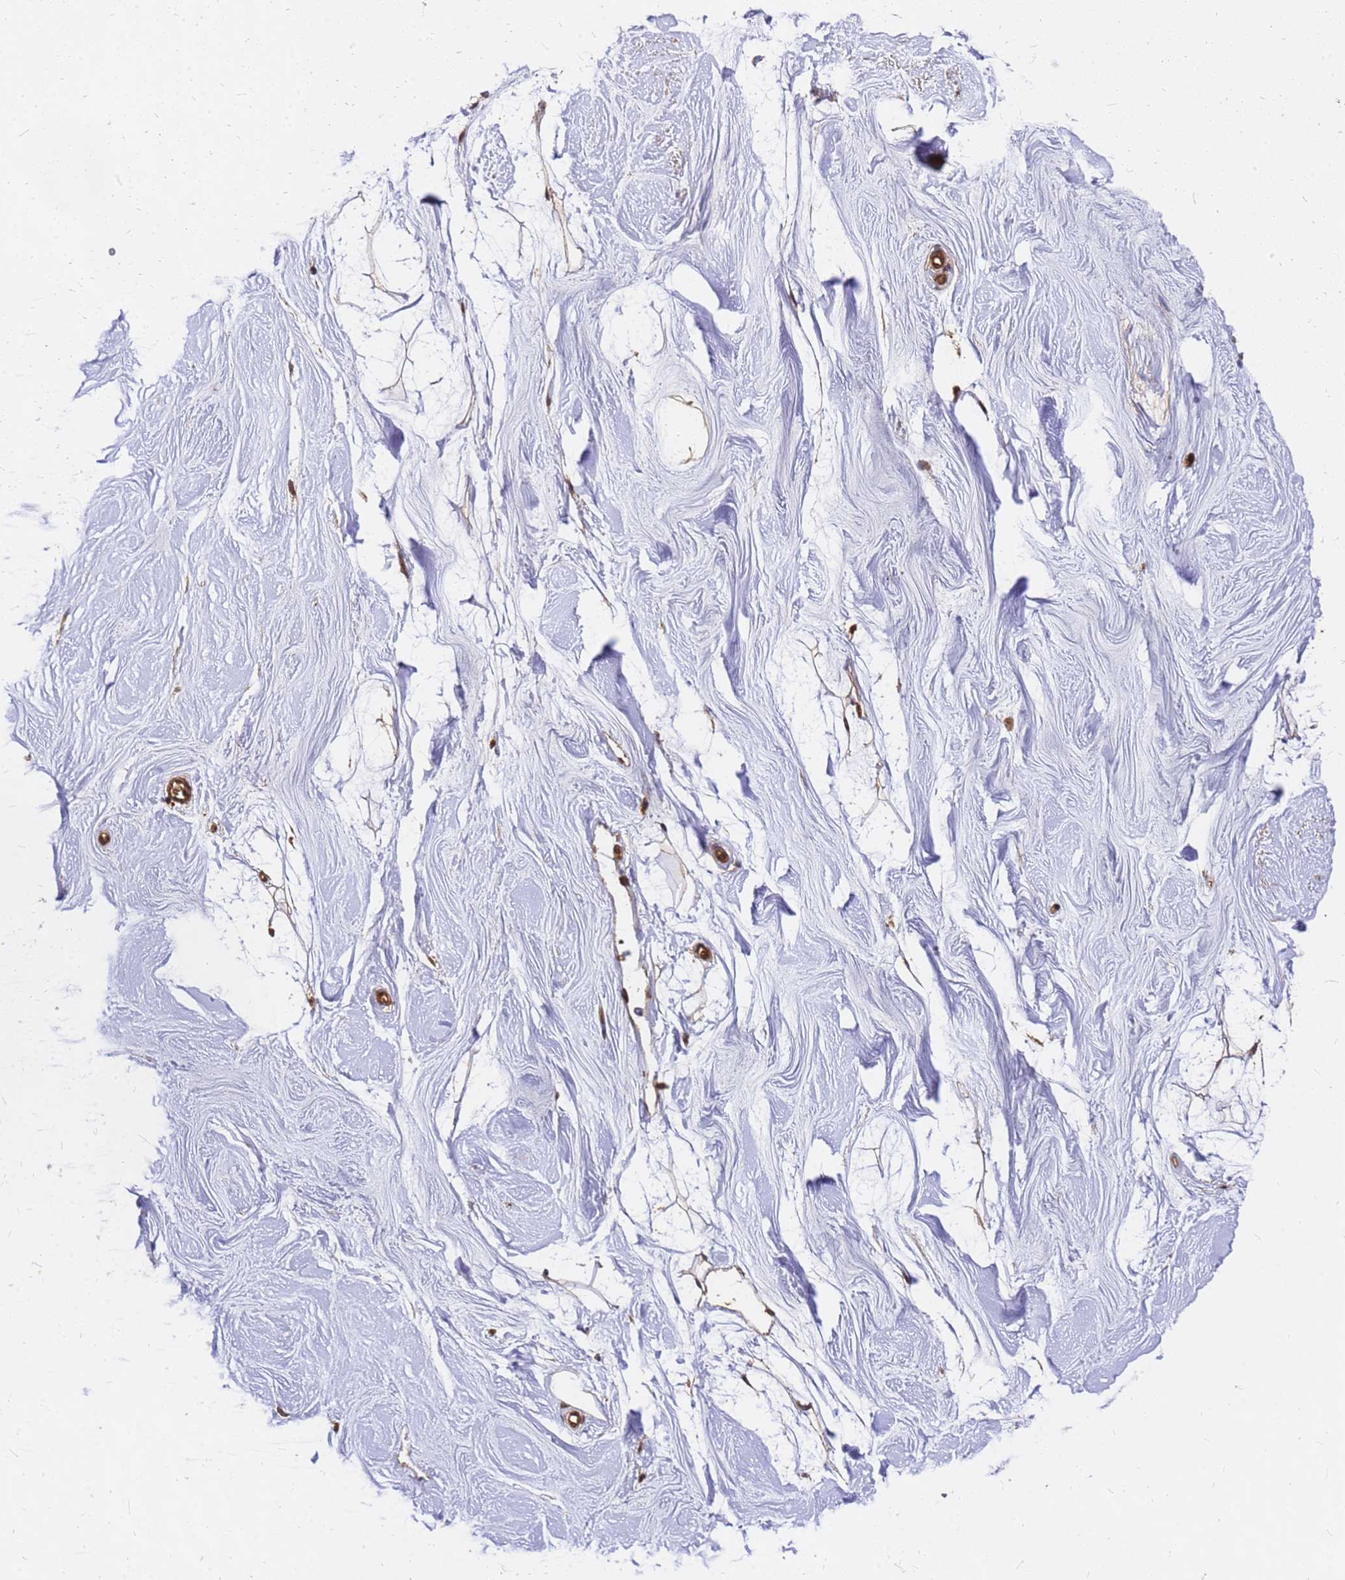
{"staining": {"intensity": "moderate", "quantity": "25%-75%", "location": "cytoplasmic/membranous,nuclear"}, "tissue": "breast", "cell_type": "Adipocytes", "image_type": "normal", "snomed": [{"axis": "morphology", "description": "Normal tissue, NOS"}, {"axis": "topography", "description": "Breast"}], "caption": "Breast stained with DAB immunohistochemistry reveals medium levels of moderate cytoplasmic/membranous,nuclear staining in about 25%-75% of adipocytes.", "gene": "GPATCH8", "patient": {"sex": "female", "age": 26}}